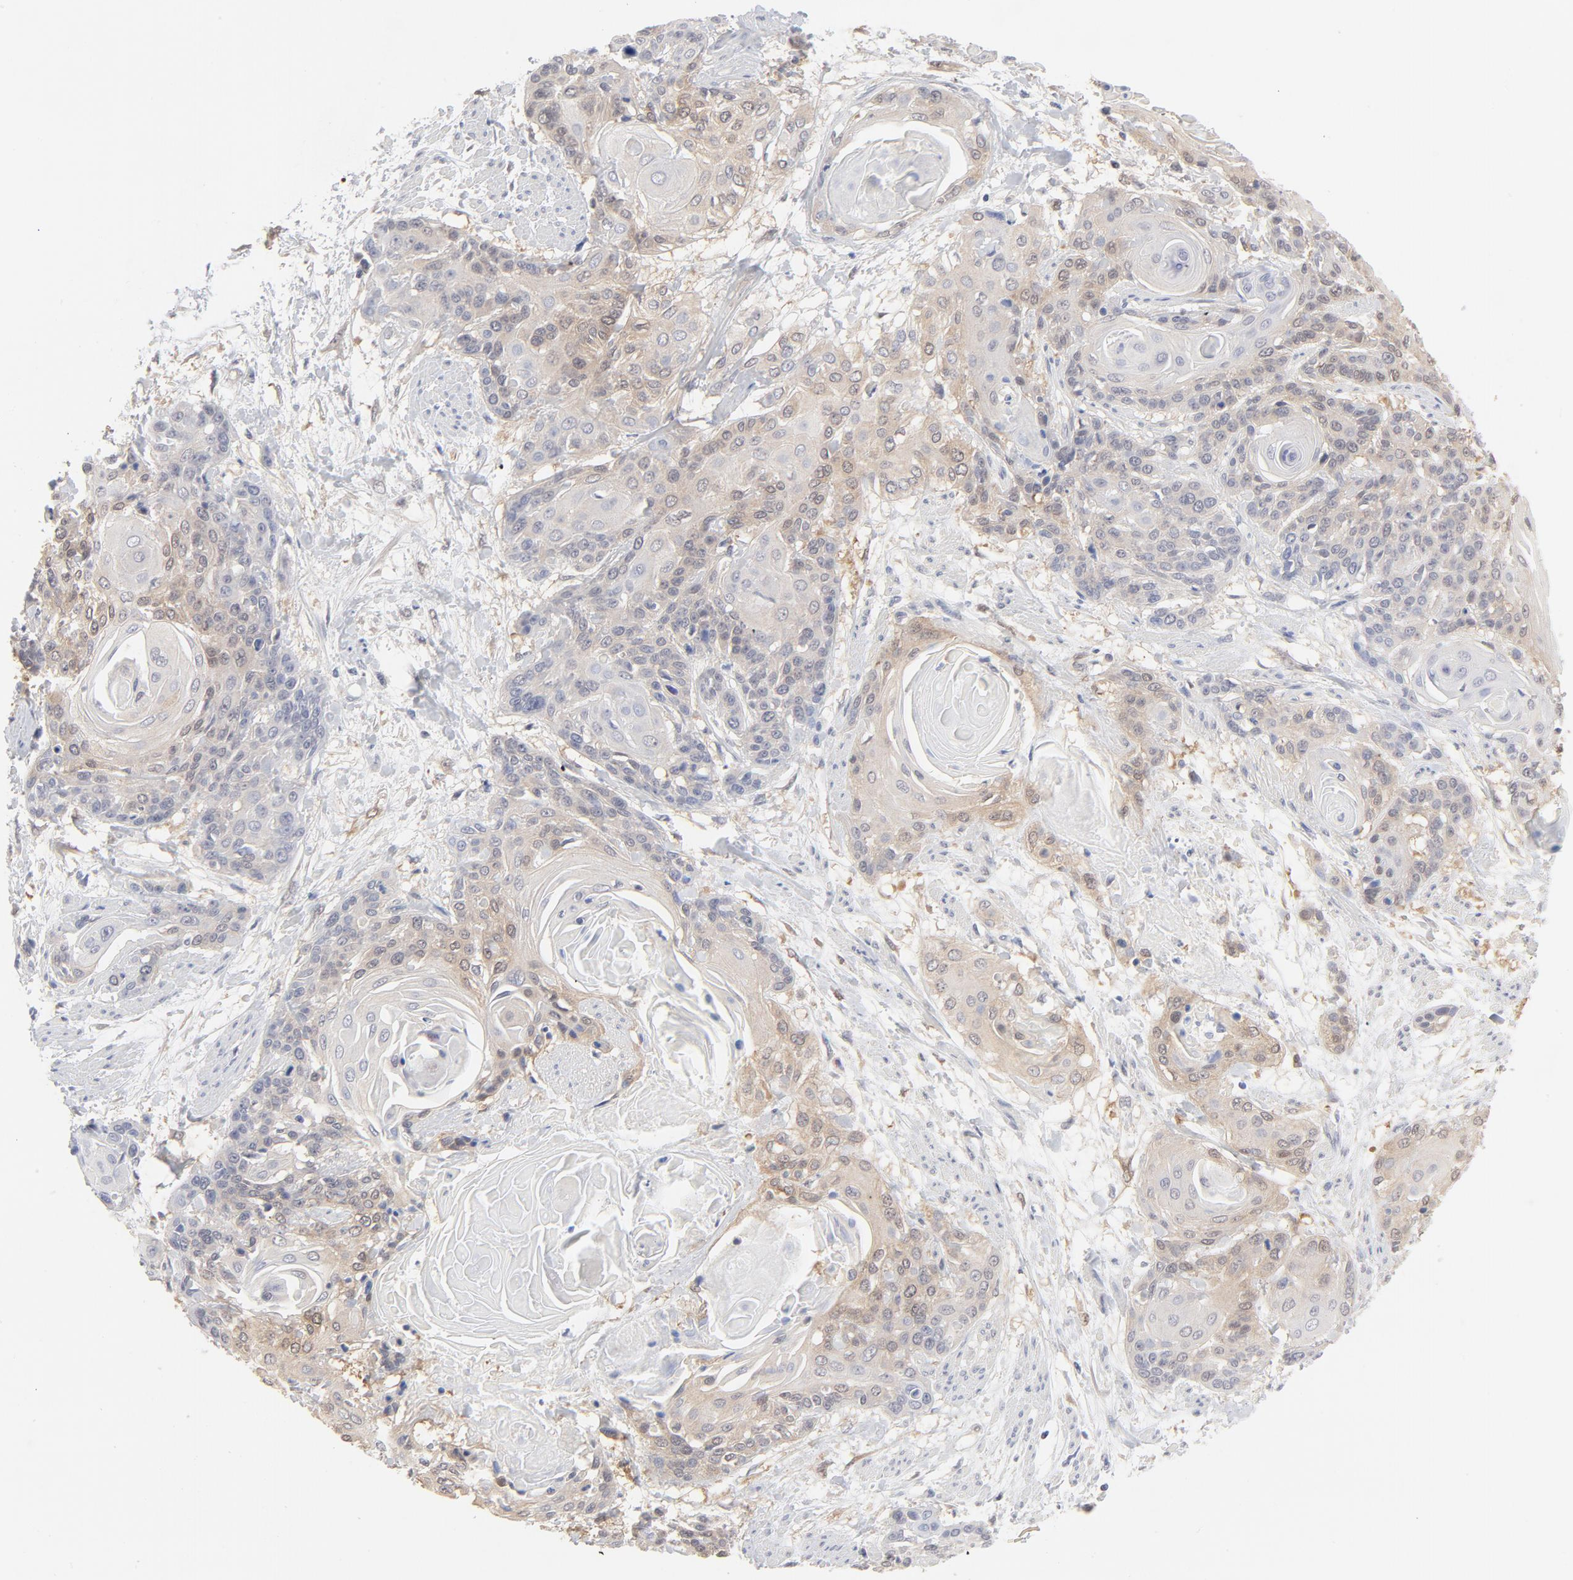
{"staining": {"intensity": "moderate", "quantity": "25%-75%", "location": "cytoplasmic/membranous"}, "tissue": "cervical cancer", "cell_type": "Tumor cells", "image_type": "cancer", "snomed": [{"axis": "morphology", "description": "Squamous cell carcinoma, NOS"}, {"axis": "topography", "description": "Cervix"}], "caption": "Cervical squamous cell carcinoma stained for a protein (brown) shows moderate cytoplasmic/membranous positive positivity in approximately 25%-75% of tumor cells.", "gene": "MIF", "patient": {"sex": "female", "age": 57}}